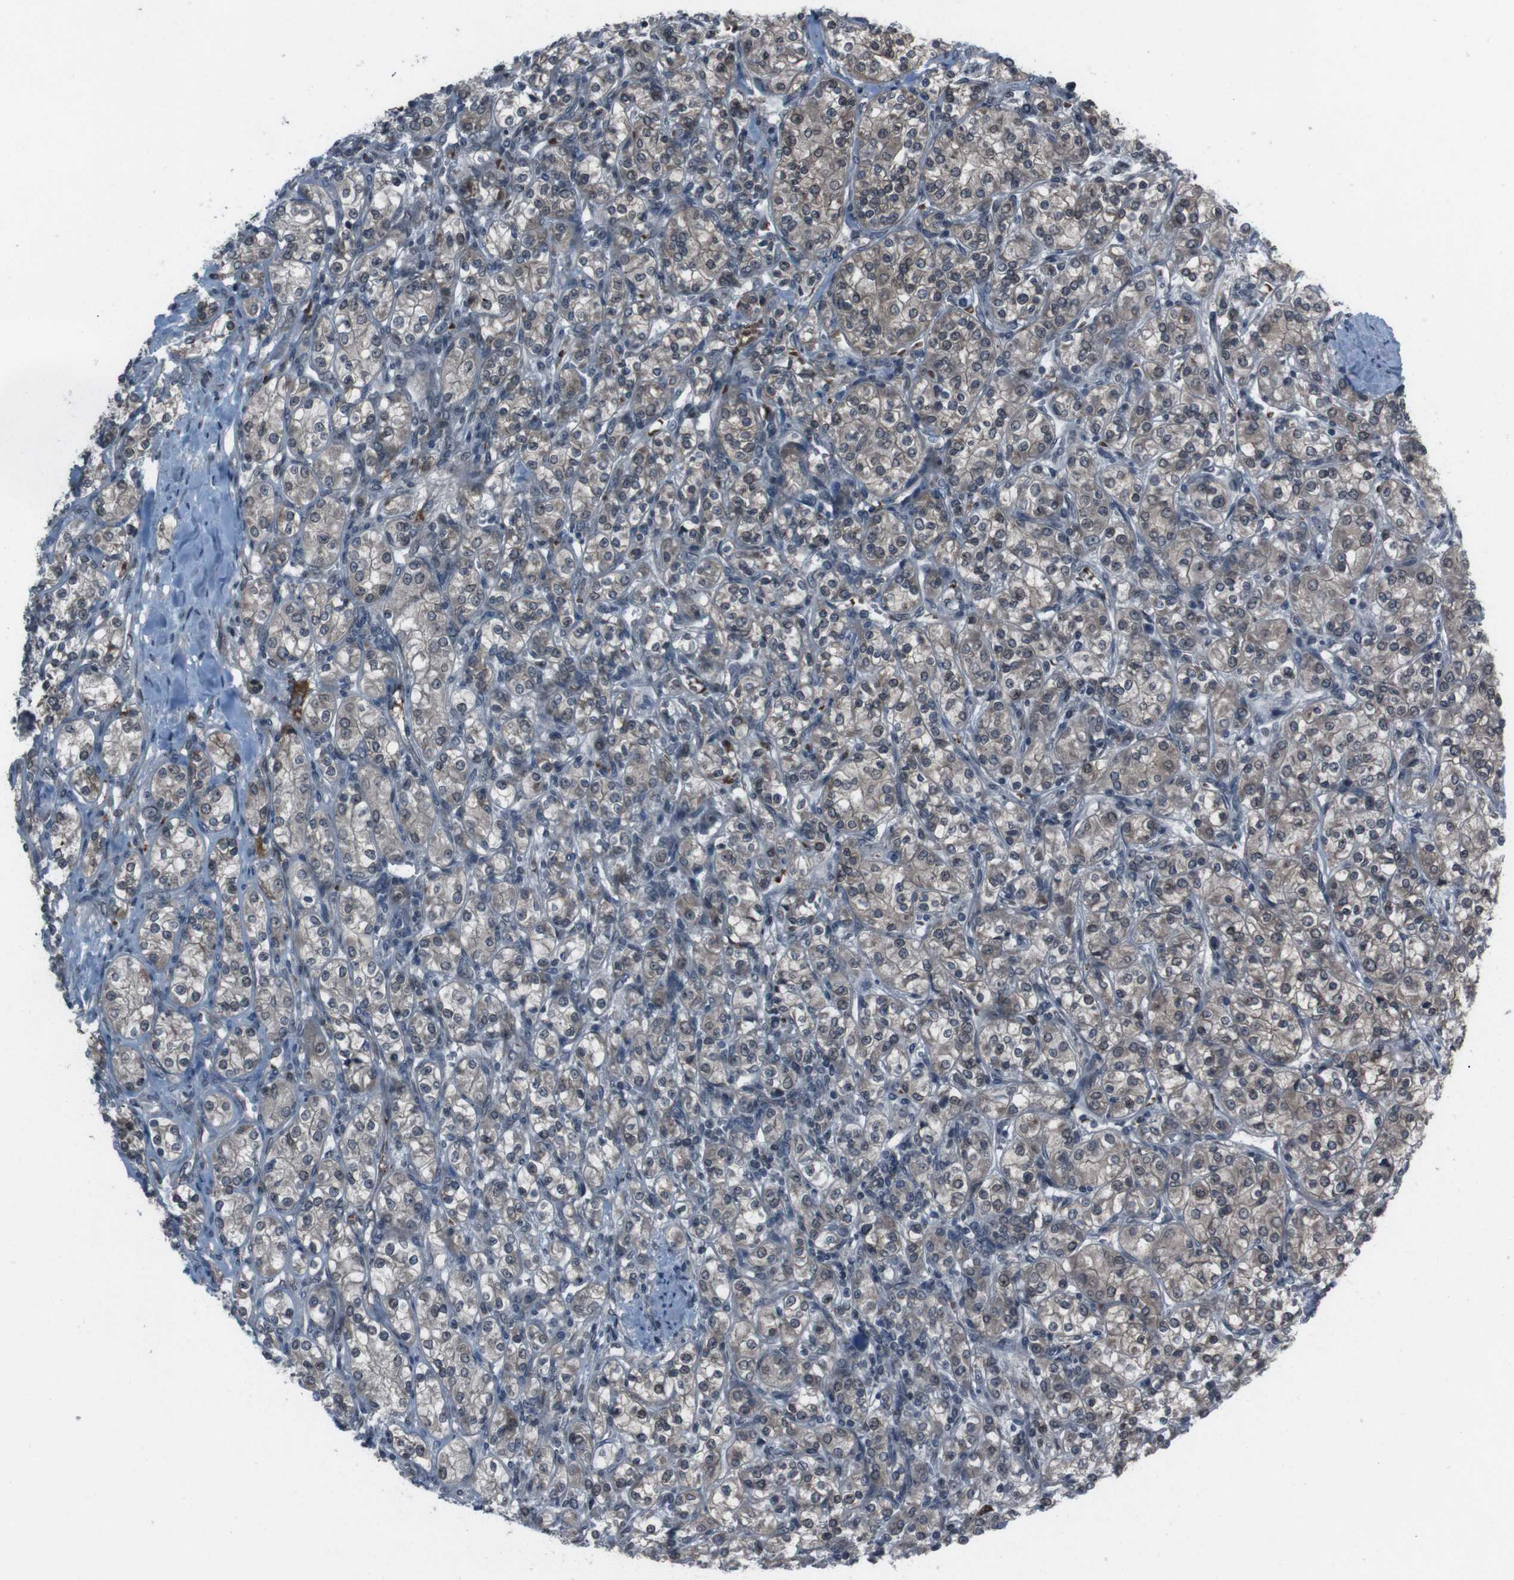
{"staining": {"intensity": "weak", "quantity": "25%-75%", "location": "cytoplasmic/membranous,nuclear"}, "tissue": "renal cancer", "cell_type": "Tumor cells", "image_type": "cancer", "snomed": [{"axis": "morphology", "description": "Adenocarcinoma, NOS"}, {"axis": "topography", "description": "Kidney"}], "caption": "Renal cancer (adenocarcinoma) tissue shows weak cytoplasmic/membranous and nuclear expression in approximately 25%-75% of tumor cells, visualized by immunohistochemistry. The staining was performed using DAB (3,3'-diaminobenzidine) to visualize the protein expression in brown, while the nuclei were stained in blue with hematoxylin (Magnification: 20x).", "gene": "SS18L1", "patient": {"sex": "male", "age": 77}}